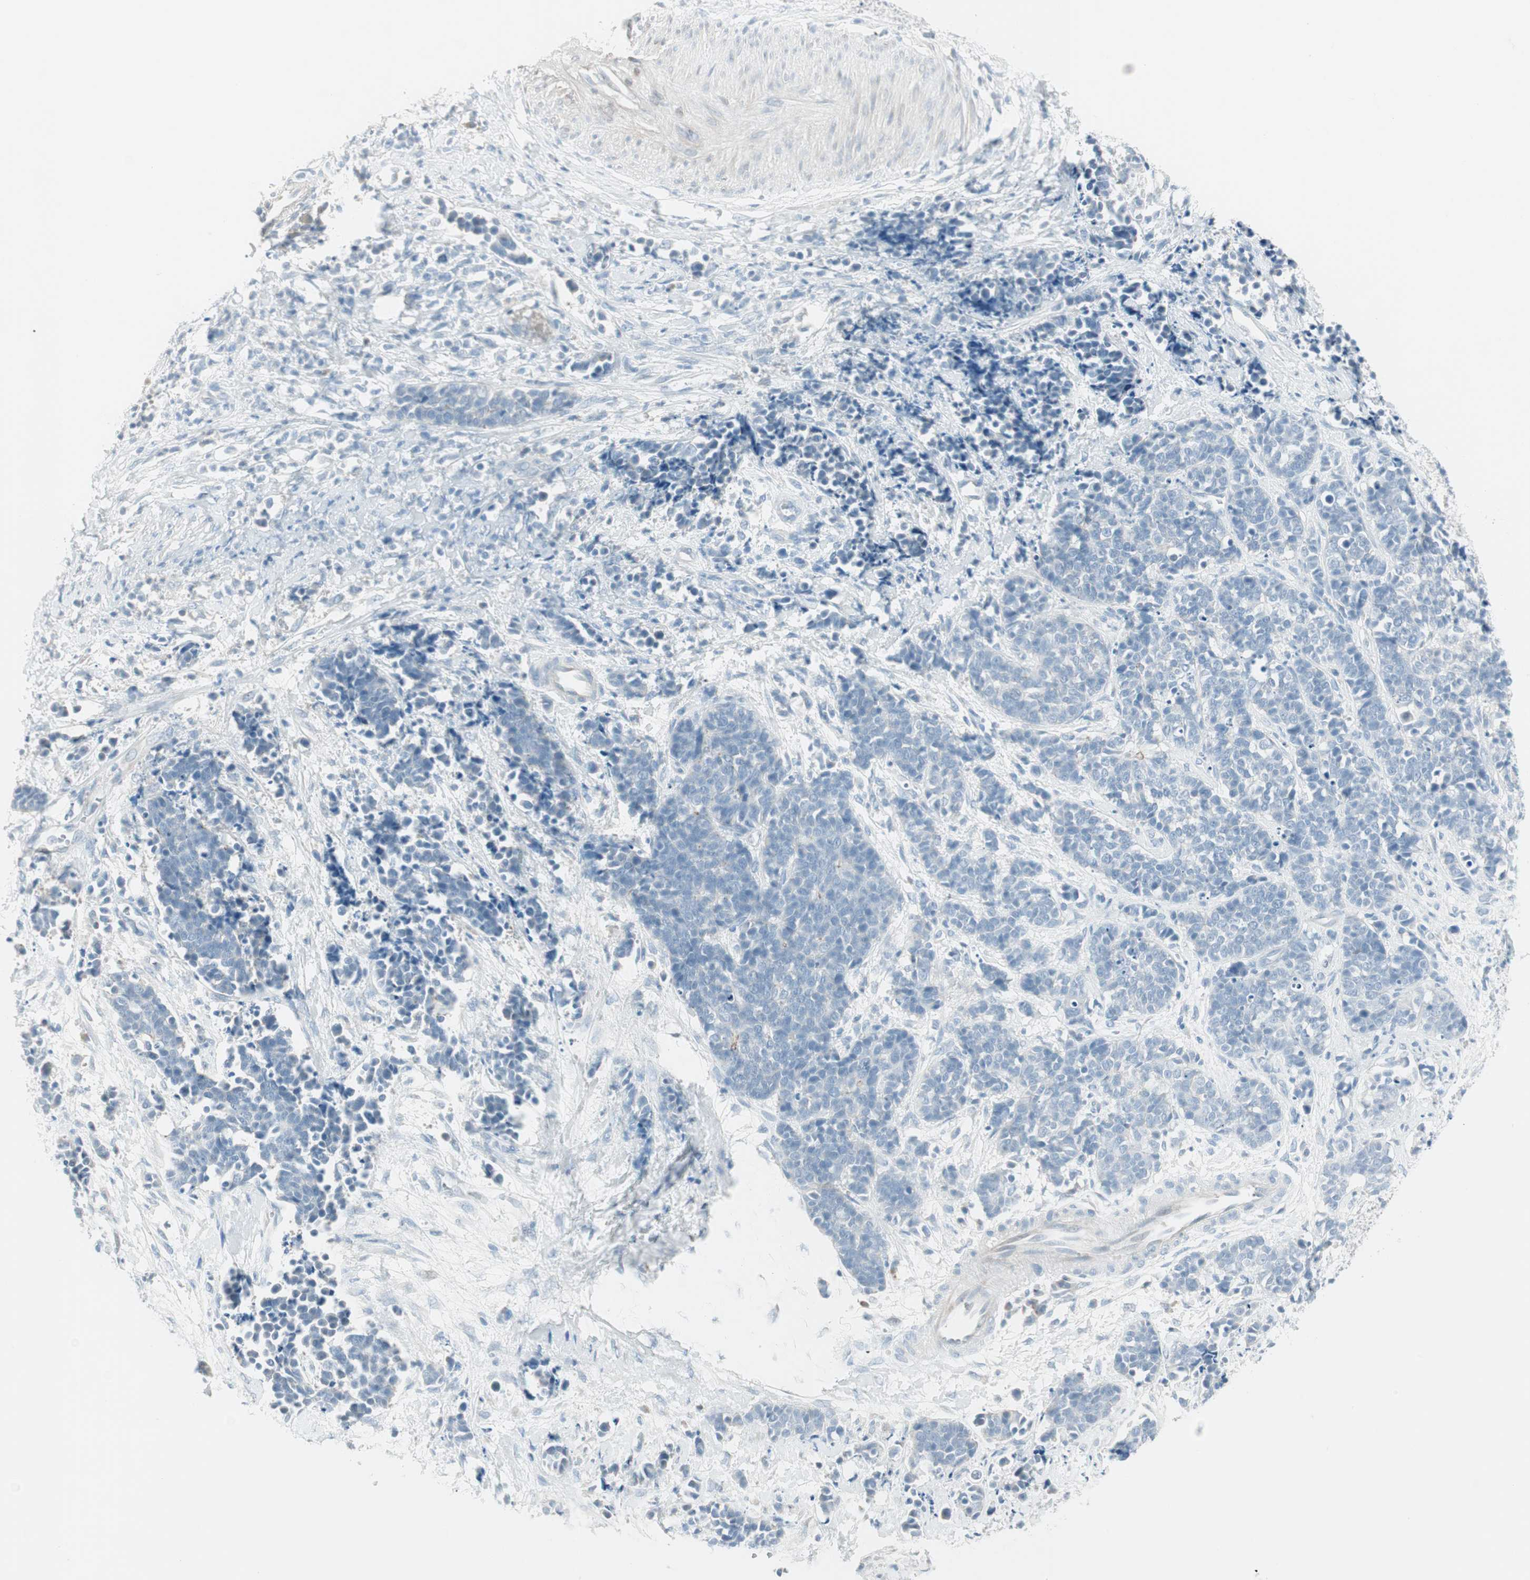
{"staining": {"intensity": "negative", "quantity": "none", "location": "none"}, "tissue": "cervical cancer", "cell_type": "Tumor cells", "image_type": "cancer", "snomed": [{"axis": "morphology", "description": "Squamous cell carcinoma, NOS"}, {"axis": "topography", "description": "Cervix"}], "caption": "Protein analysis of cervical cancer (squamous cell carcinoma) displays no significant staining in tumor cells.", "gene": "ITLN2", "patient": {"sex": "female", "age": 35}}